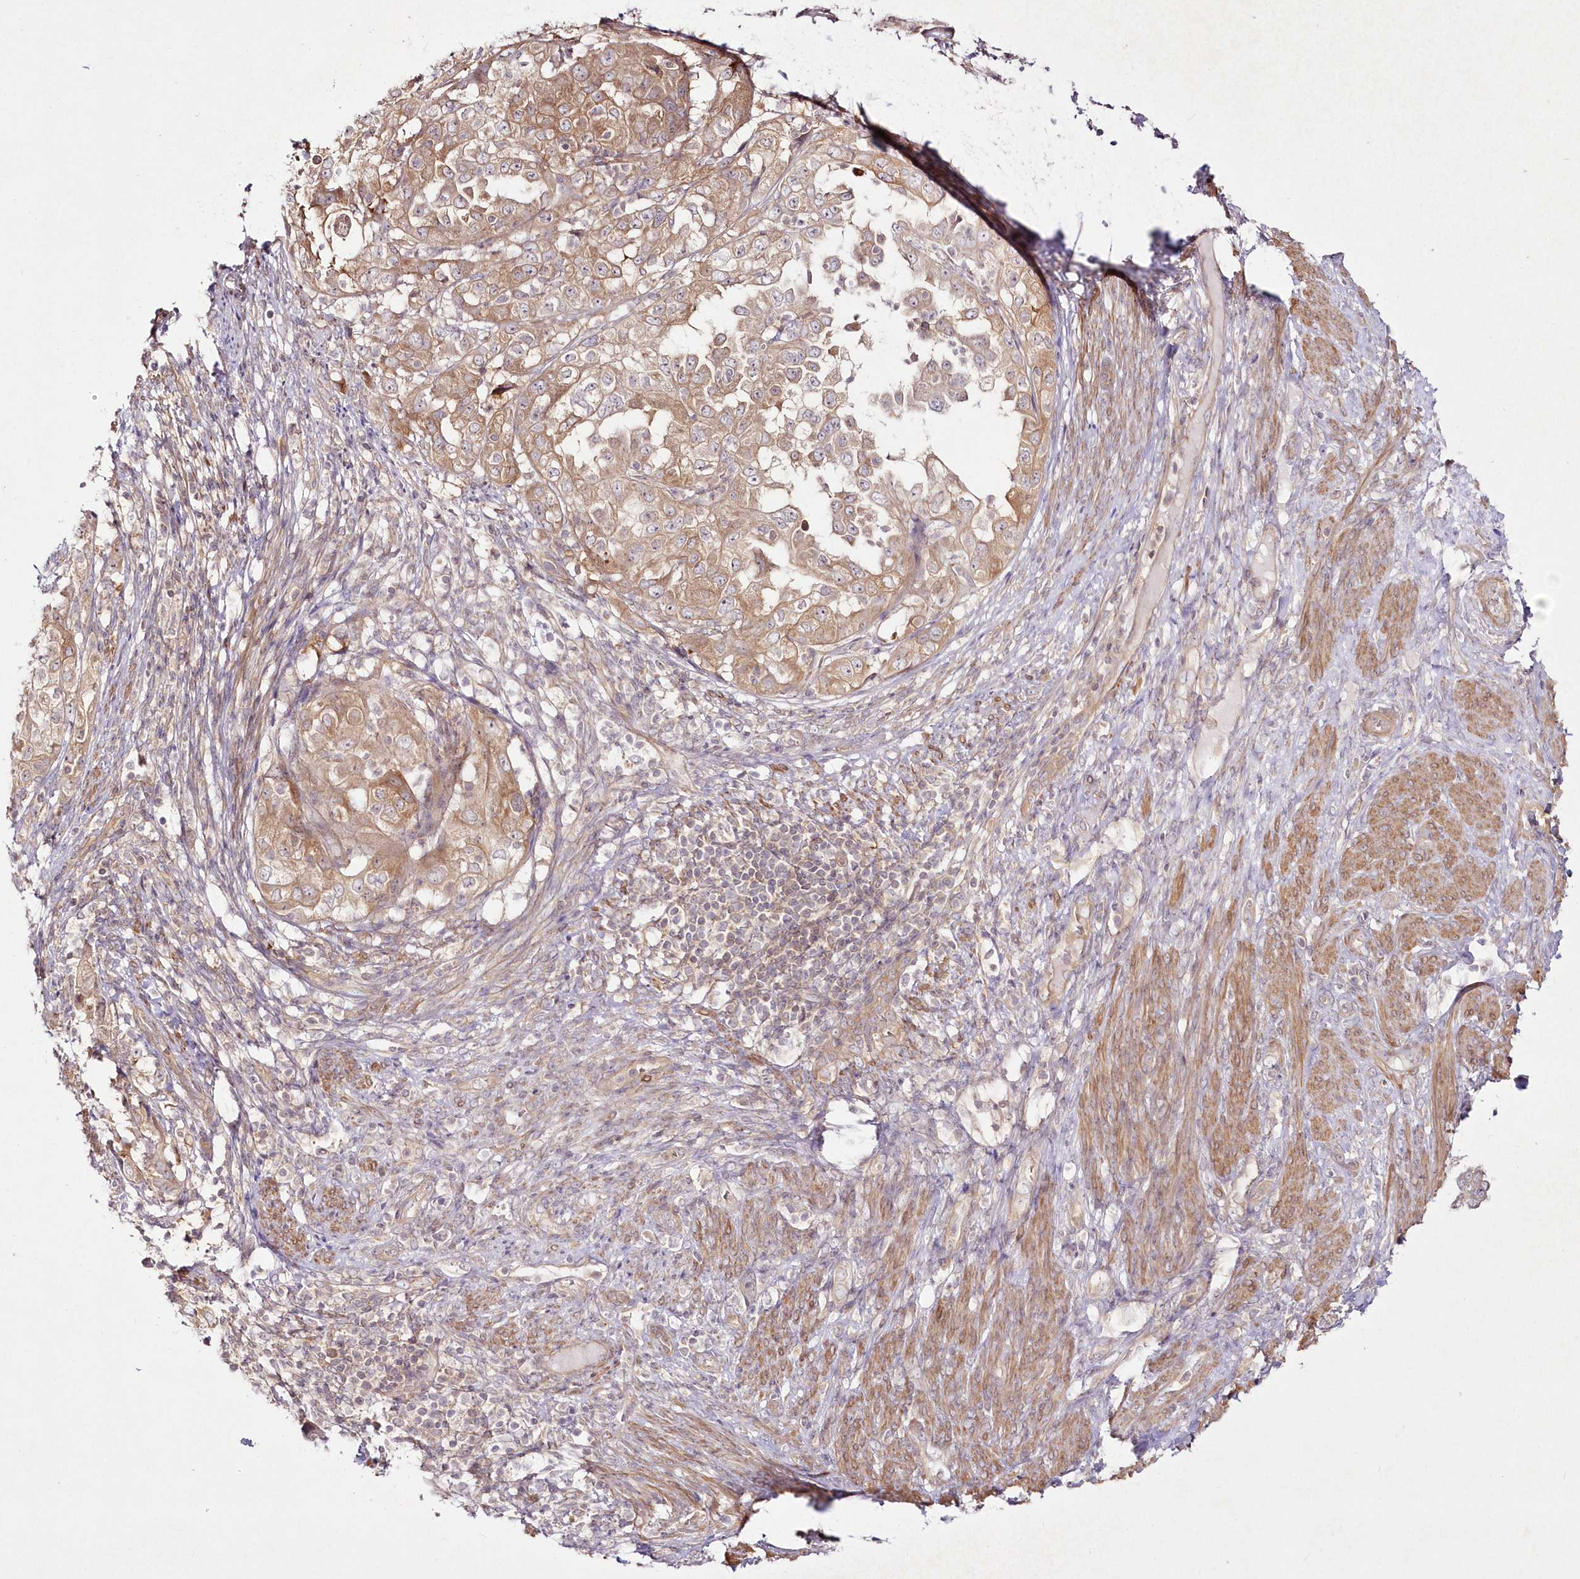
{"staining": {"intensity": "moderate", "quantity": ">75%", "location": "cytoplasmic/membranous"}, "tissue": "endometrial cancer", "cell_type": "Tumor cells", "image_type": "cancer", "snomed": [{"axis": "morphology", "description": "Adenocarcinoma, NOS"}, {"axis": "topography", "description": "Endometrium"}], "caption": "Protein analysis of endometrial cancer (adenocarcinoma) tissue exhibits moderate cytoplasmic/membranous expression in approximately >75% of tumor cells.", "gene": "IPMK", "patient": {"sex": "female", "age": 85}}